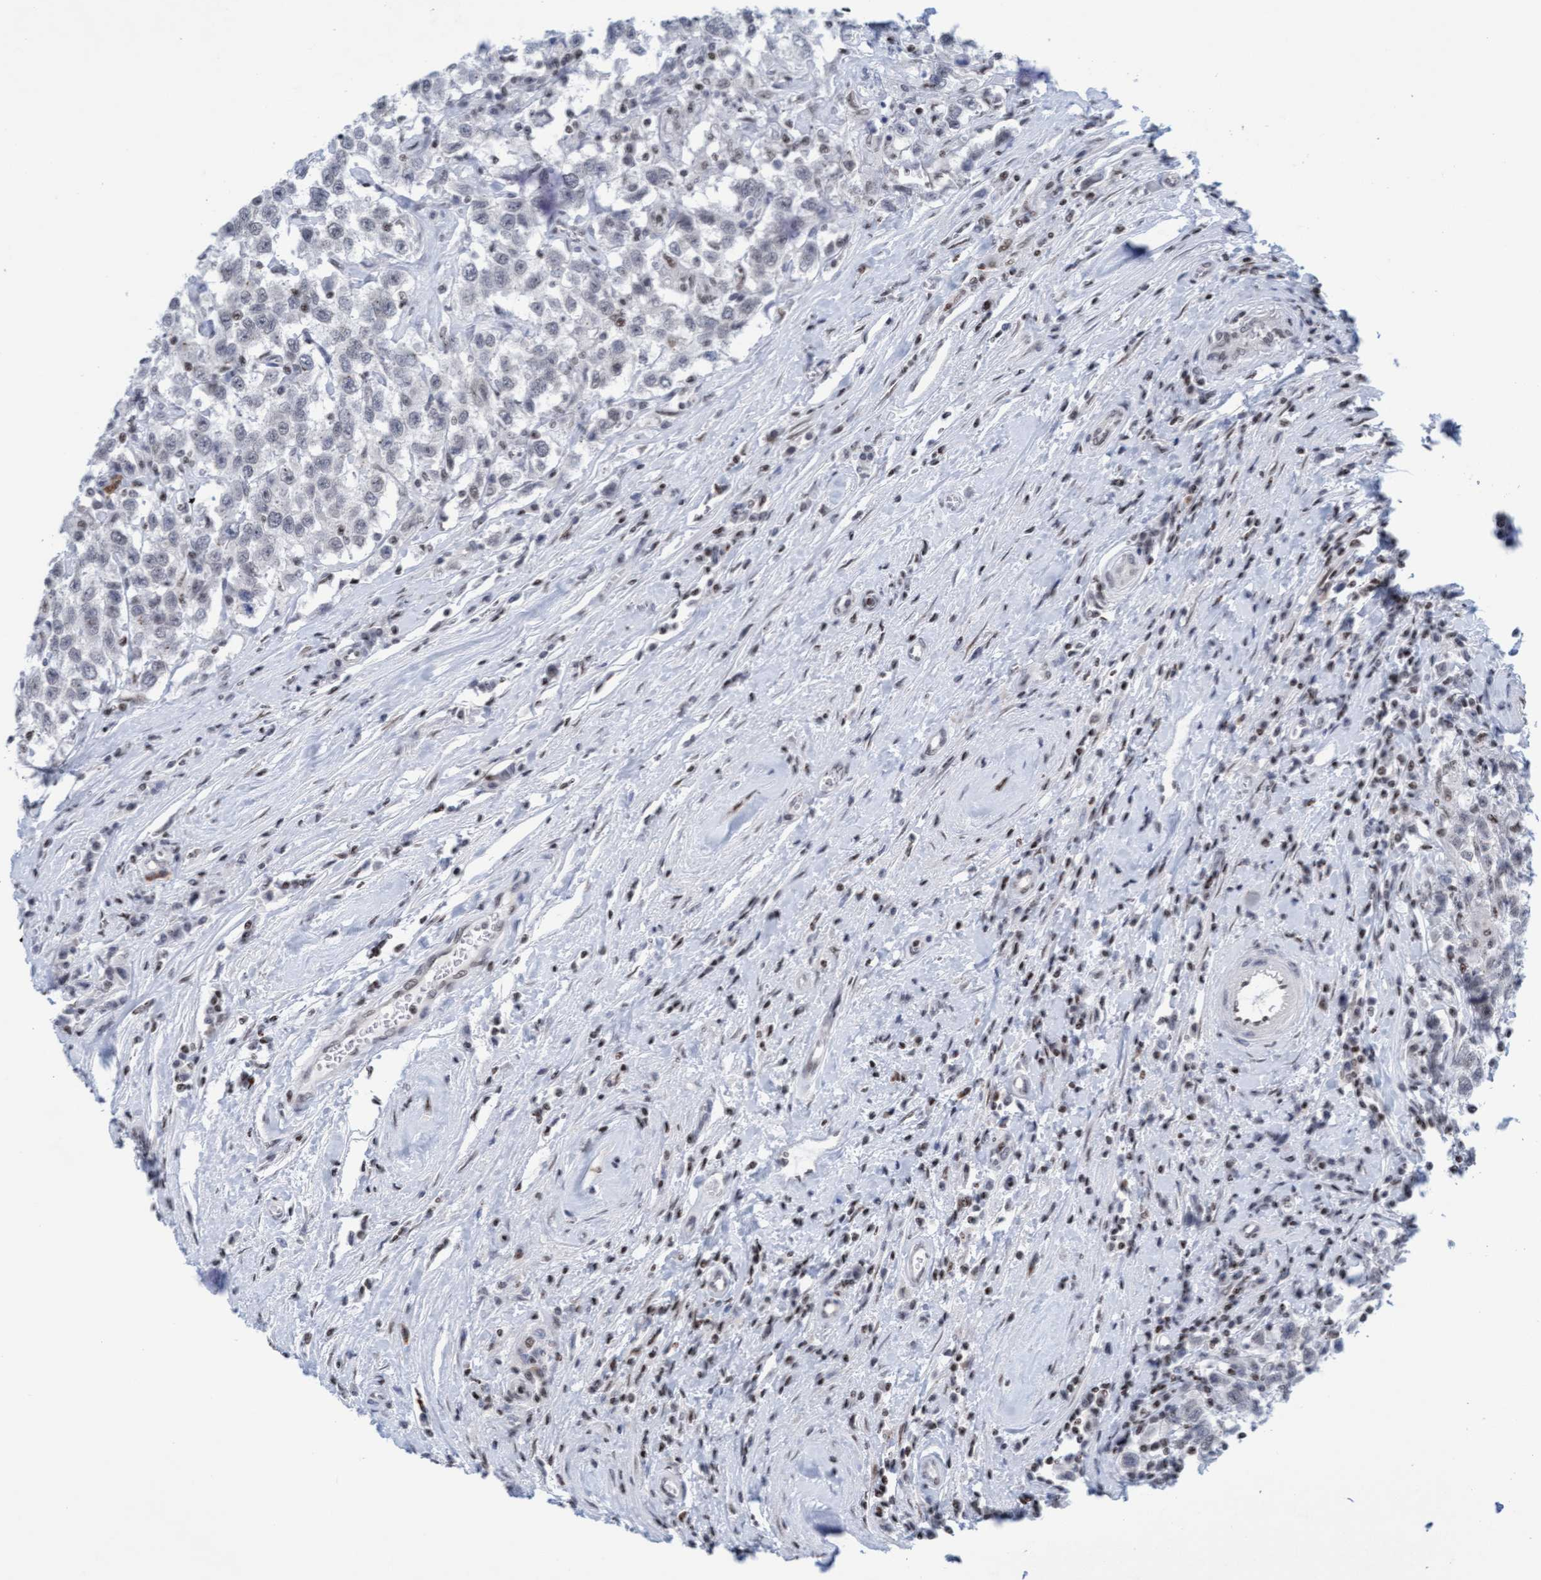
{"staining": {"intensity": "negative", "quantity": "none", "location": "none"}, "tissue": "testis cancer", "cell_type": "Tumor cells", "image_type": "cancer", "snomed": [{"axis": "morphology", "description": "Seminoma, NOS"}, {"axis": "topography", "description": "Testis"}], "caption": "Immunohistochemistry (IHC) of testis seminoma demonstrates no staining in tumor cells.", "gene": "GLRX2", "patient": {"sex": "male", "age": 41}}